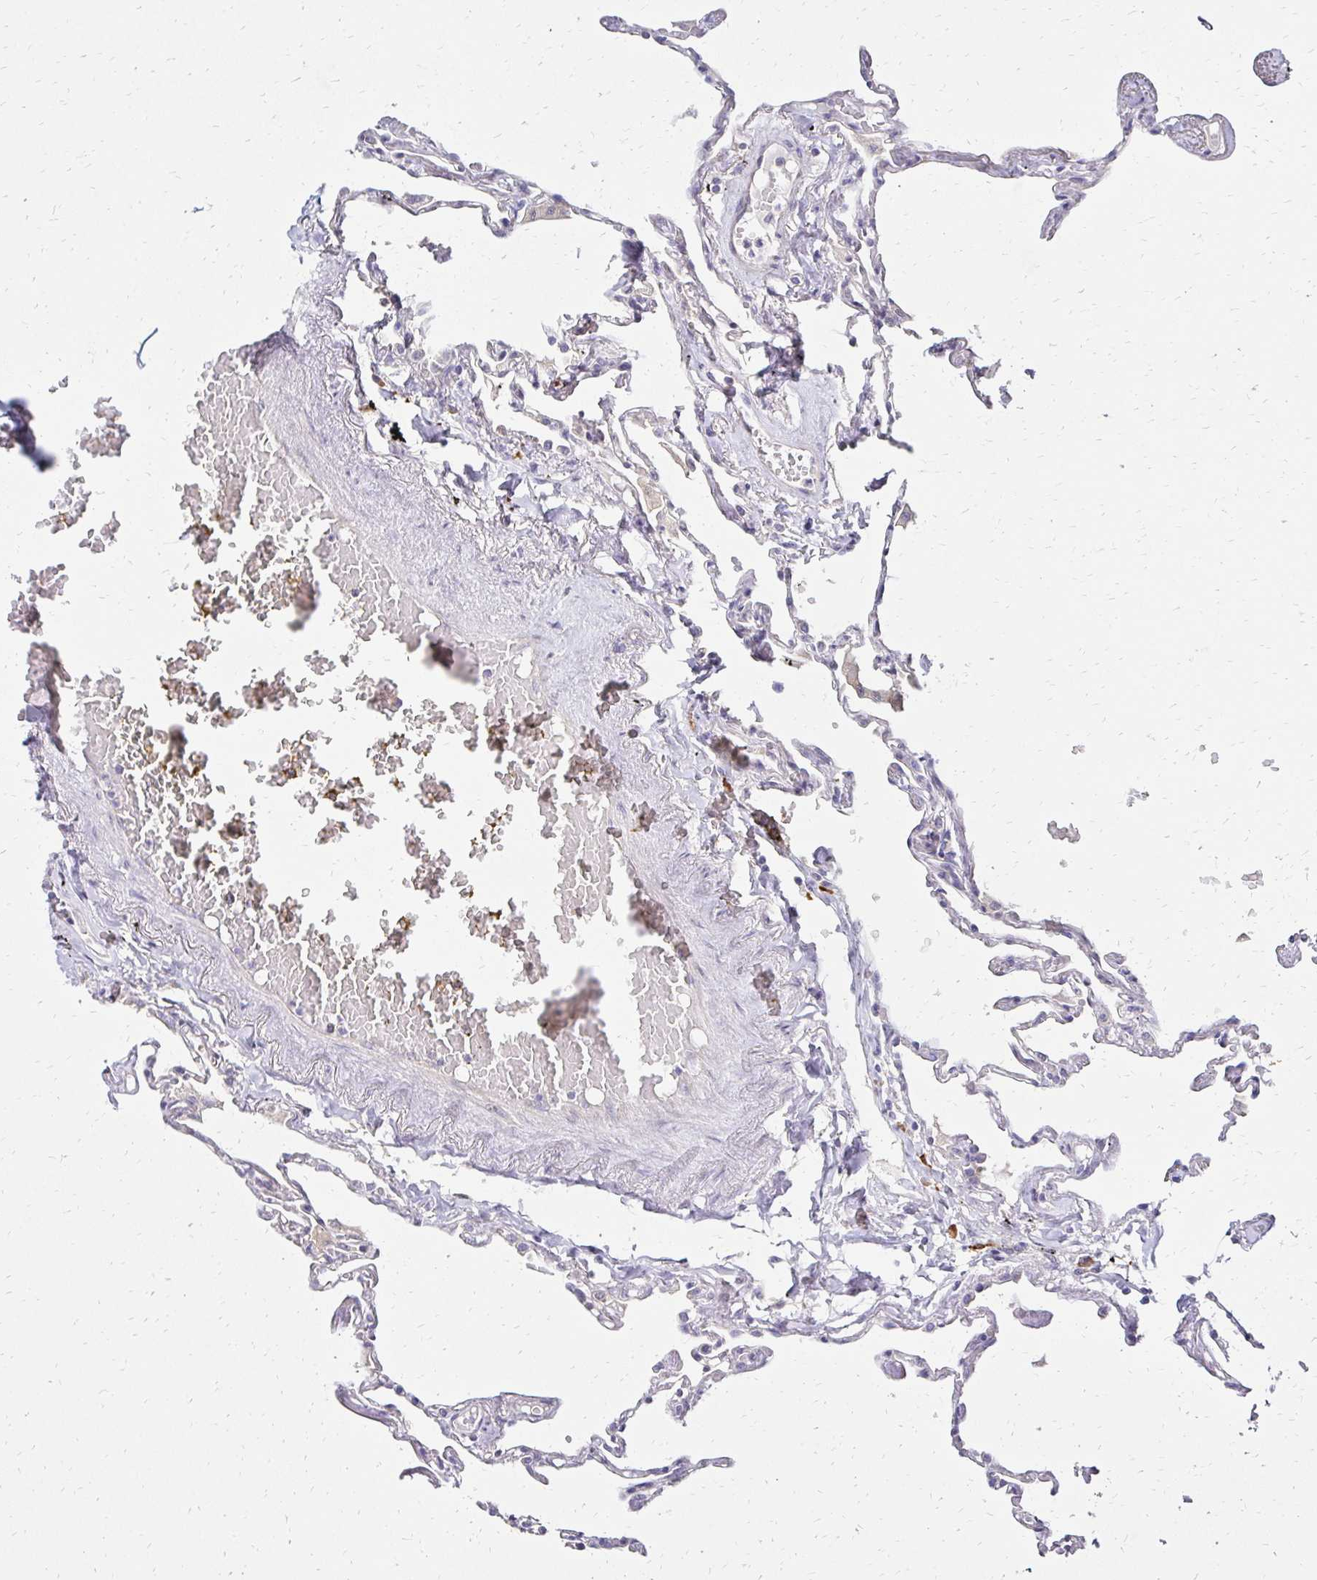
{"staining": {"intensity": "negative", "quantity": "none", "location": "none"}, "tissue": "lung", "cell_type": "Alveolar cells", "image_type": "normal", "snomed": [{"axis": "morphology", "description": "Normal tissue, NOS"}, {"axis": "topography", "description": "Lung"}], "caption": "Histopathology image shows no protein staining in alveolar cells of unremarkable lung. (Stains: DAB immunohistochemistry with hematoxylin counter stain, Microscopy: brightfield microscopy at high magnification).", "gene": "PRIMA1", "patient": {"sex": "female", "age": 67}}